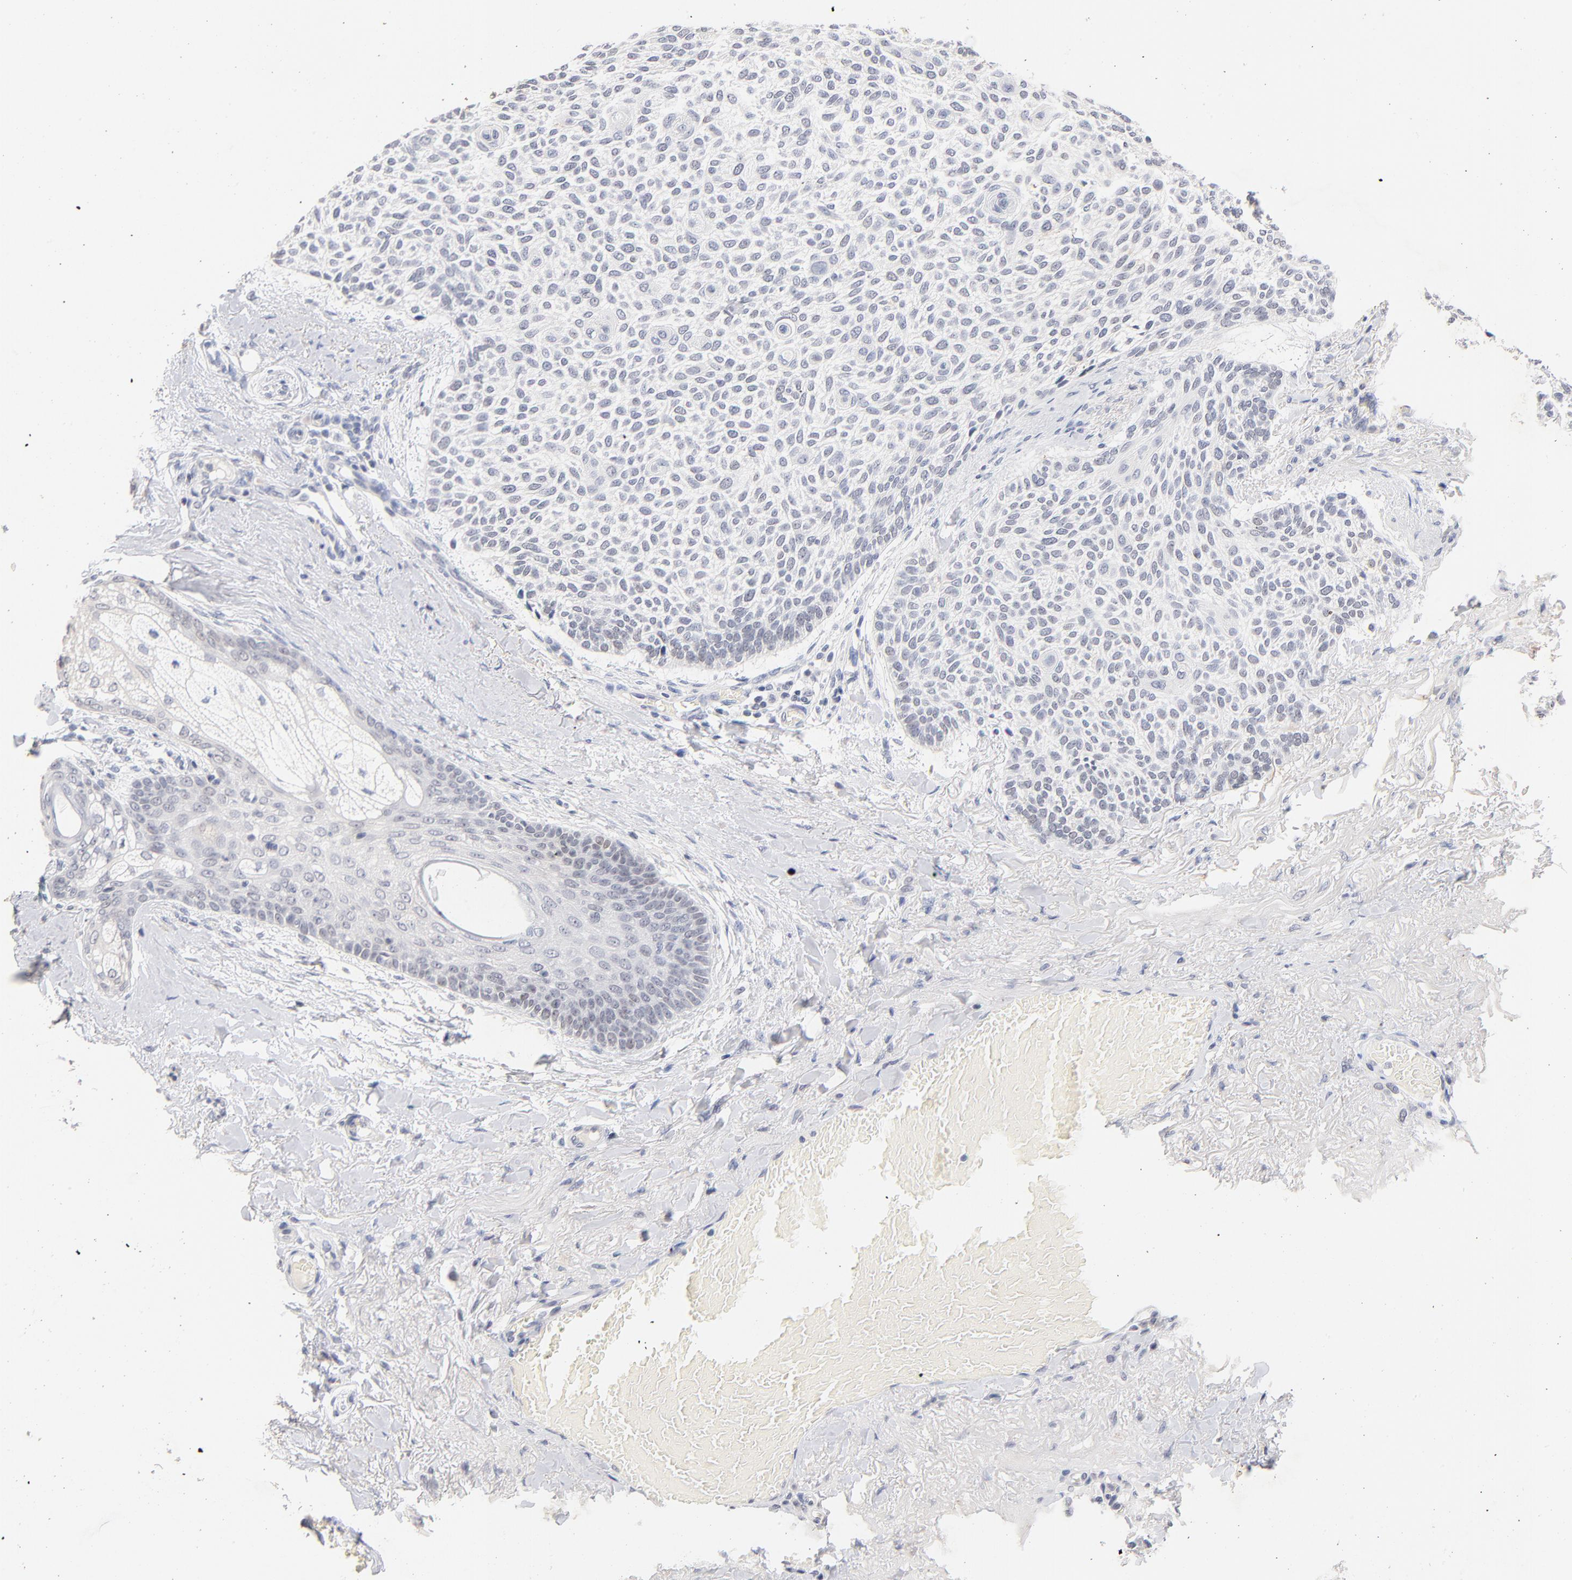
{"staining": {"intensity": "weak", "quantity": "<25%", "location": "nuclear"}, "tissue": "skin cancer", "cell_type": "Tumor cells", "image_type": "cancer", "snomed": [{"axis": "morphology", "description": "Normal tissue, NOS"}, {"axis": "morphology", "description": "Basal cell carcinoma"}, {"axis": "topography", "description": "Skin"}], "caption": "IHC image of human skin cancer (basal cell carcinoma) stained for a protein (brown), which displays no staining in tumor cells.", "gene": "ORC2", "patient": {"sex": "female", "age": 70}}